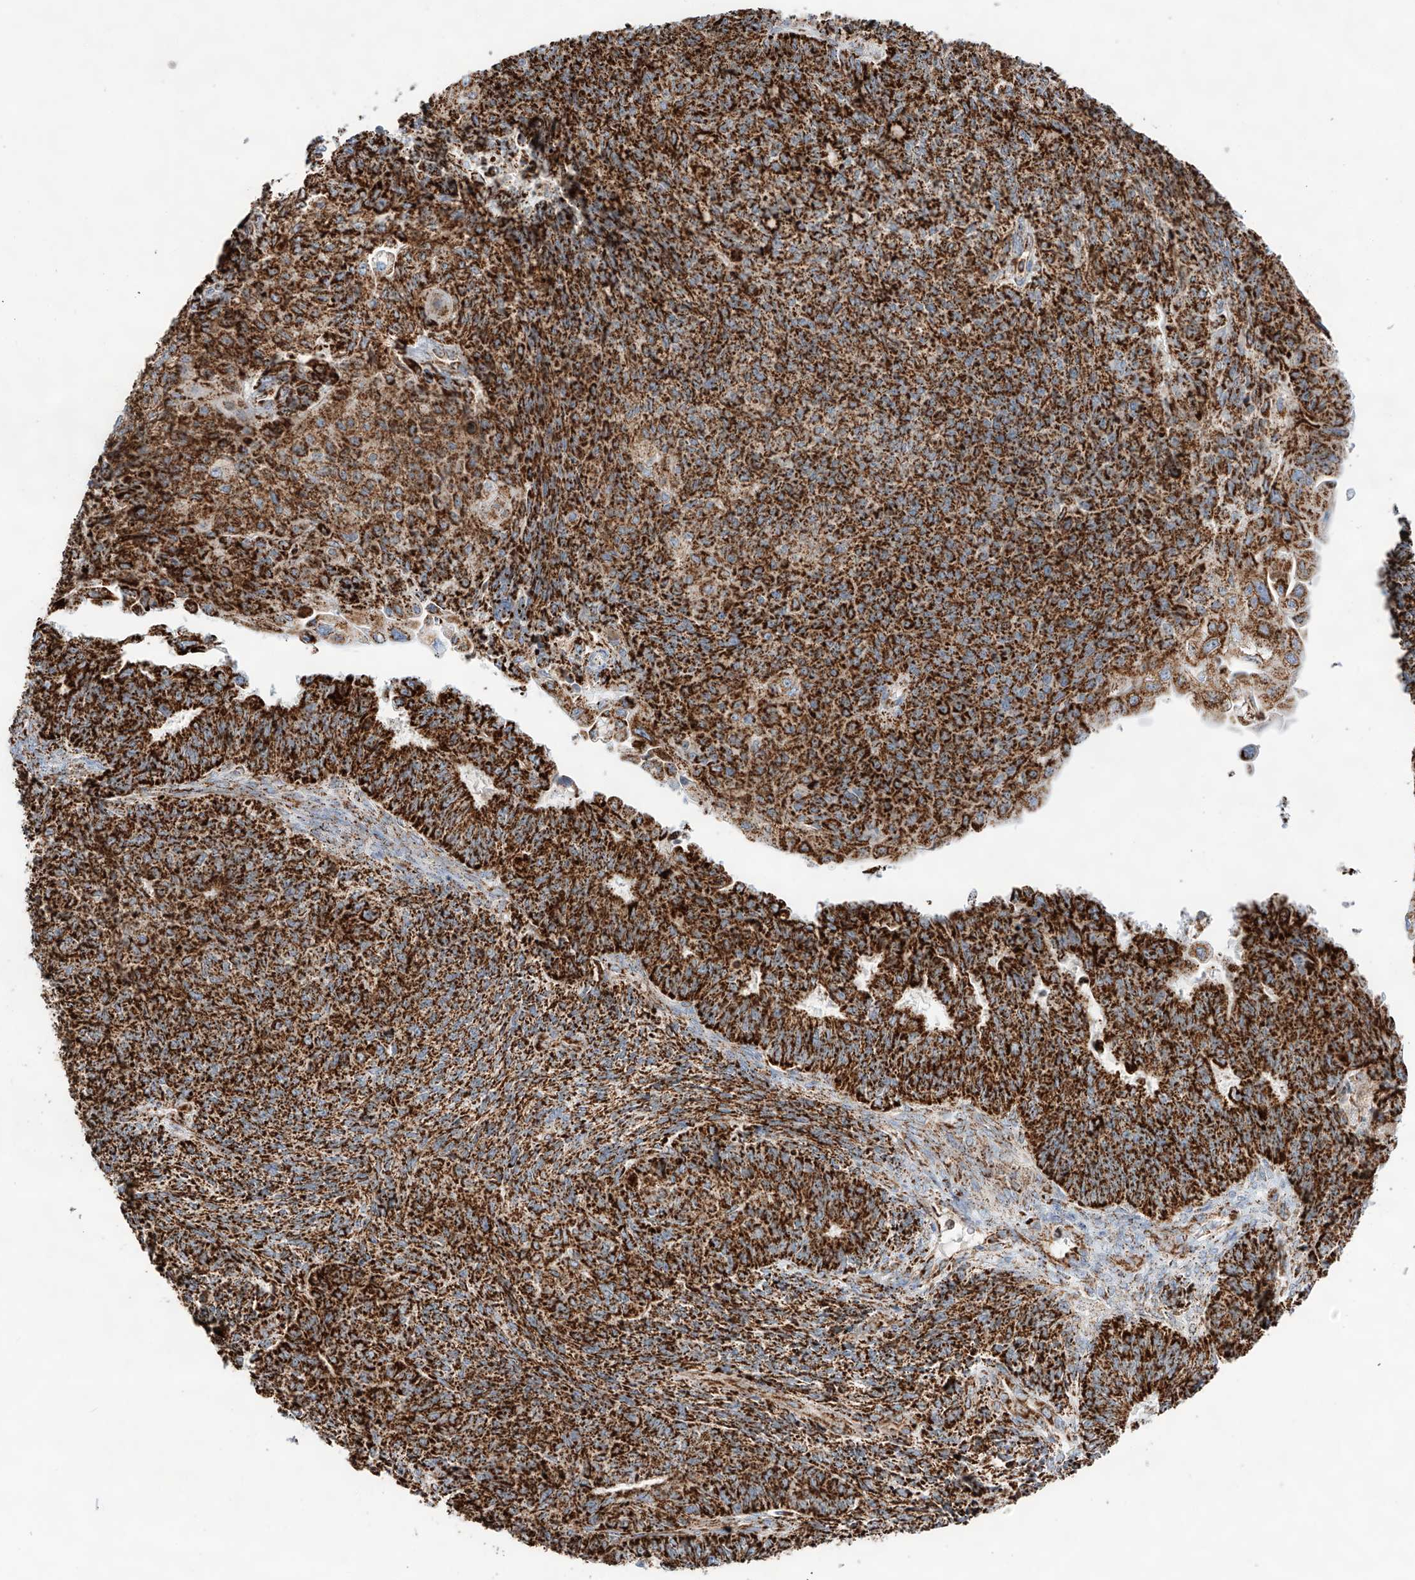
{"staining": {"intensity": "strong", "quantity": ">75%", "location": "cytoplasmic/membranous"}, "tissue": "endometrial cancer", "cell_type": "Tumor cells", "image_type": "cancer", "snomed": [{"axis": "morphology", "description": "Adenocarcinoma, NOS"}, {"axis": "topography", "description": "Endometrium"}], "caption": "About >75% of tumor cells in human endometrial cancer exhibit strong cytoplasmic/membranous protein staining as visualized by brown immunohistochemical staining.", "gene": "TTC27", "patient": {"sex": "female", "age": 32}}